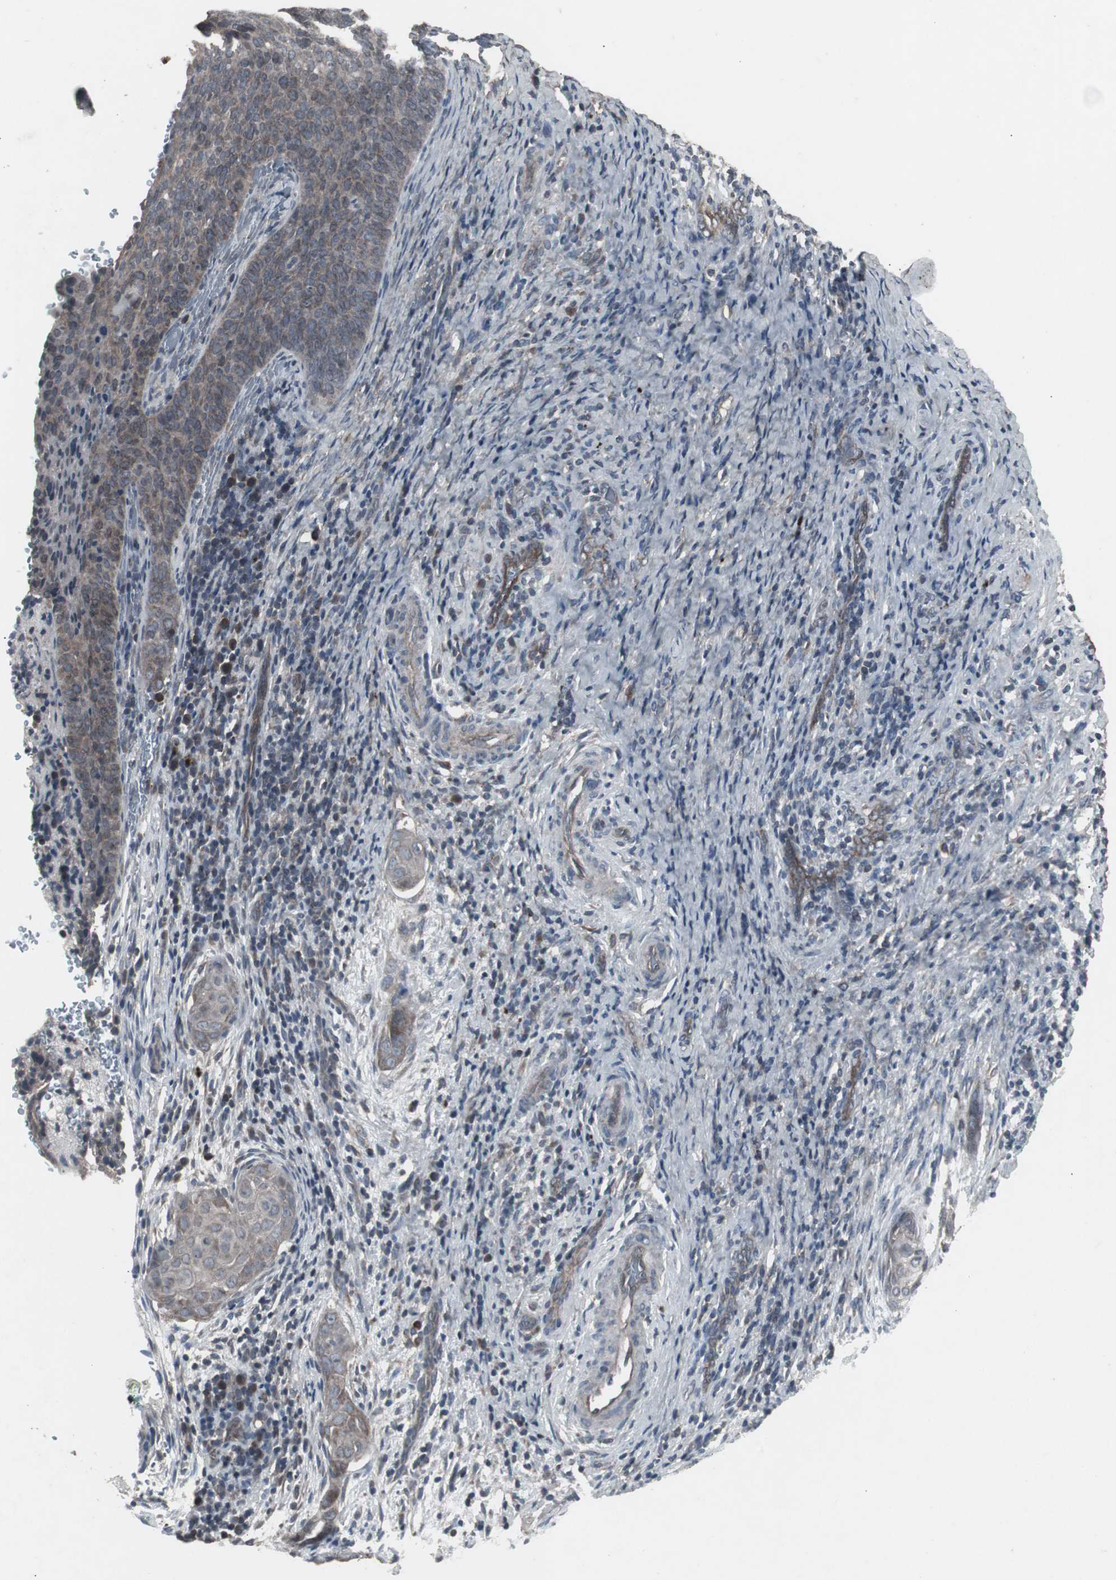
{"staining": {"intensity": "weak", "quantity": "25%-75%", "location": "cytoplasmic/membranous"}, "tissue": "cervical cancer", "cell_type": "Tumor cells", "image_type": "cancer", "snomed": [{"axis": "morphology", "description": "Squamous cell carcinoma, NOS"}, {"axis": "topography", "description": "Cervix"}], "caption": "There is low levels of weak cytoplasmic/membranous staining in tumor cells of cervical squamous cell carcinoma, as demonstrated by immunohistochemical staining (brown color).", "gene": "SSTR2", "patient": {"sex": "female", "age": 33}}